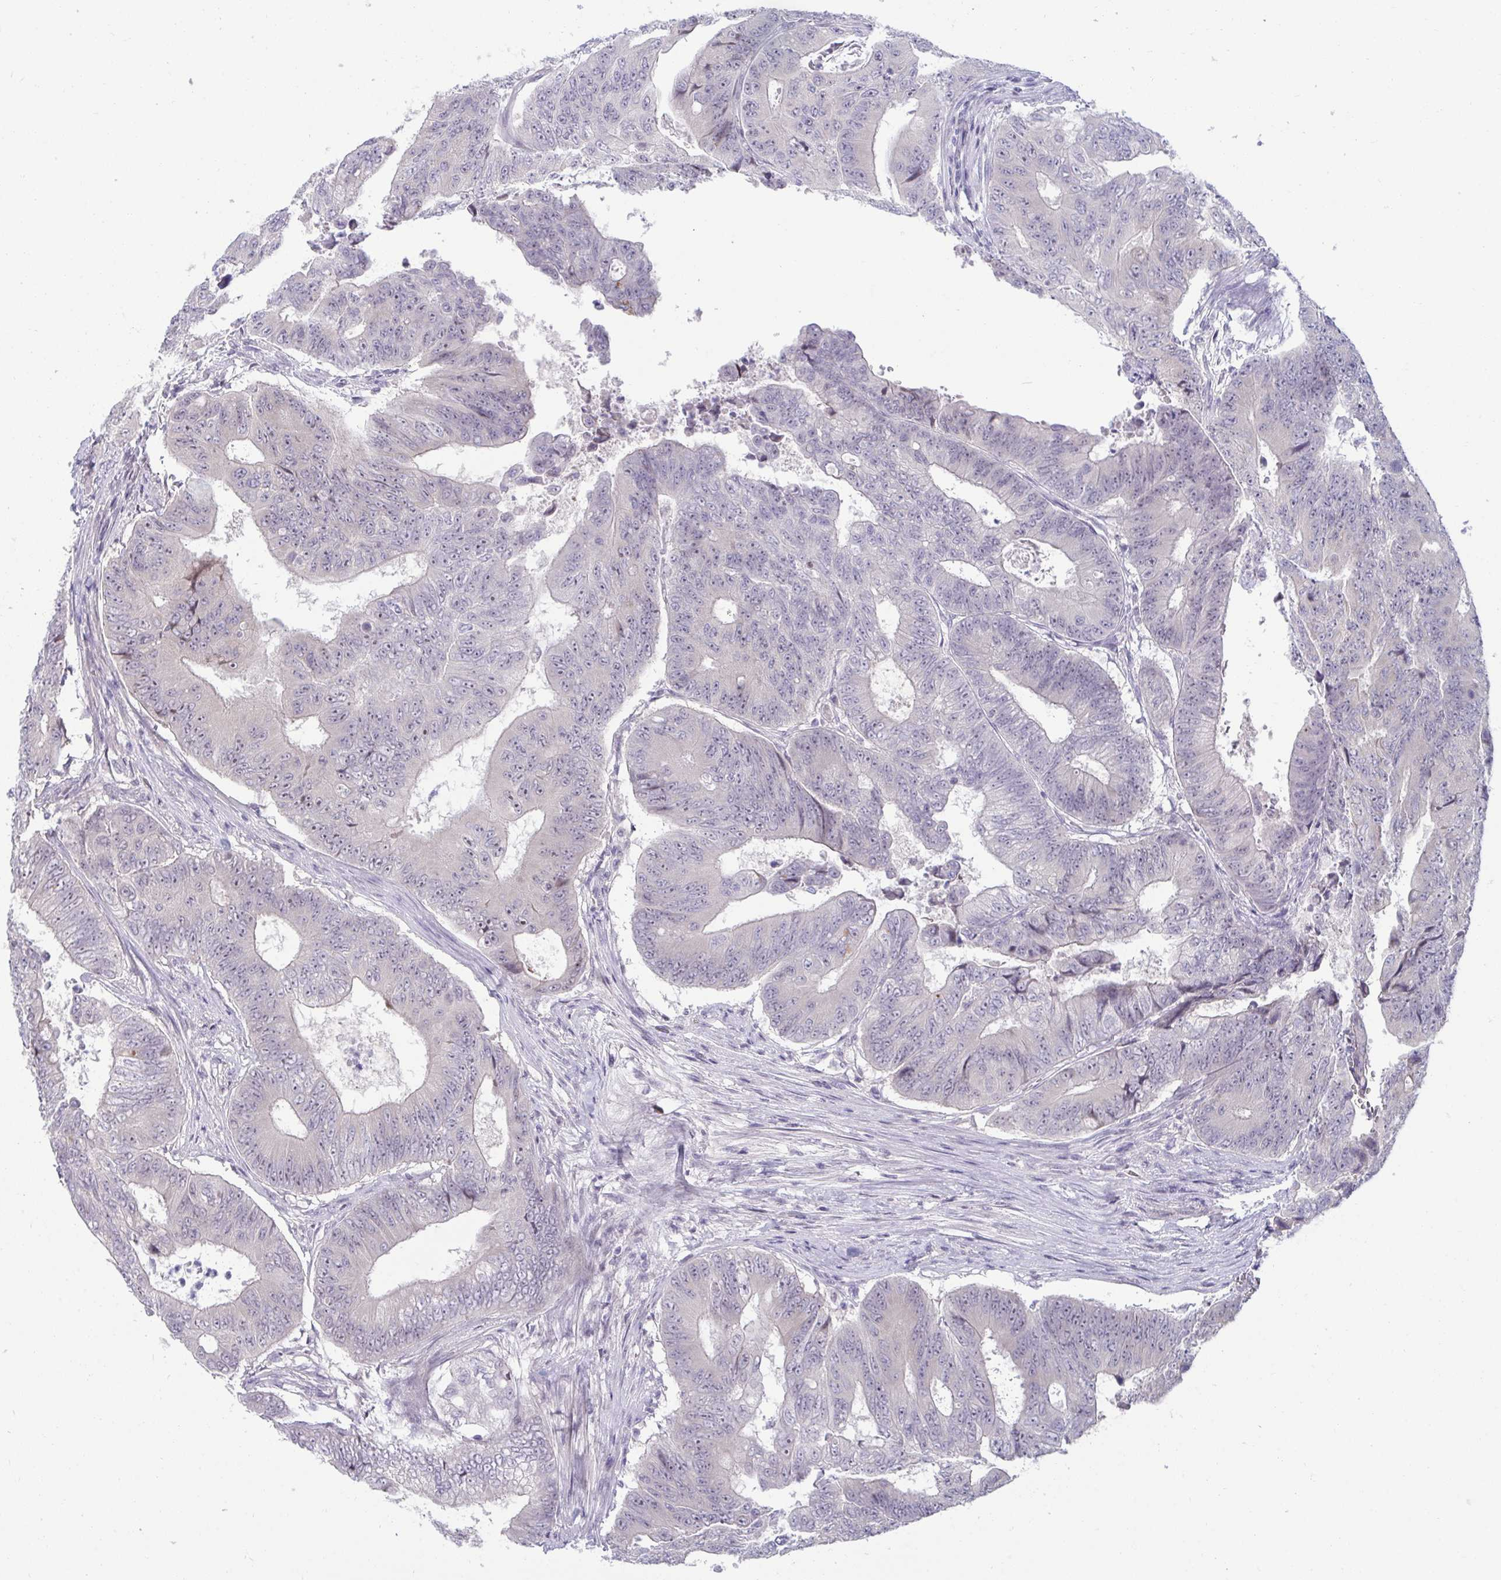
{"staining": {"intensity": "negative", "quantity": "none", "location": "none"}, "tissue": "colorectal cancer", "cell_type": "Tumor cells", "image_type": "cancer", "snomed": [{"axis": "morphology", "description": "Adenocarcinoma, NOS"}, {"axis": "topography", "description": "Colon"}], "caption": "High power microscopy photomicrograph of an immunohistochemistry (IHC) micrograph of colorectal adenocarcinoma, revealing no significant positivity in tumor cells. Brightfield microscopy of immunohistochemistry (IHC) stained with DAB (brown) and hematoxylin (blue), captured at high magnification.", "gene": "RNASEH1", "patient": {"sex": "female", "age": 48}}